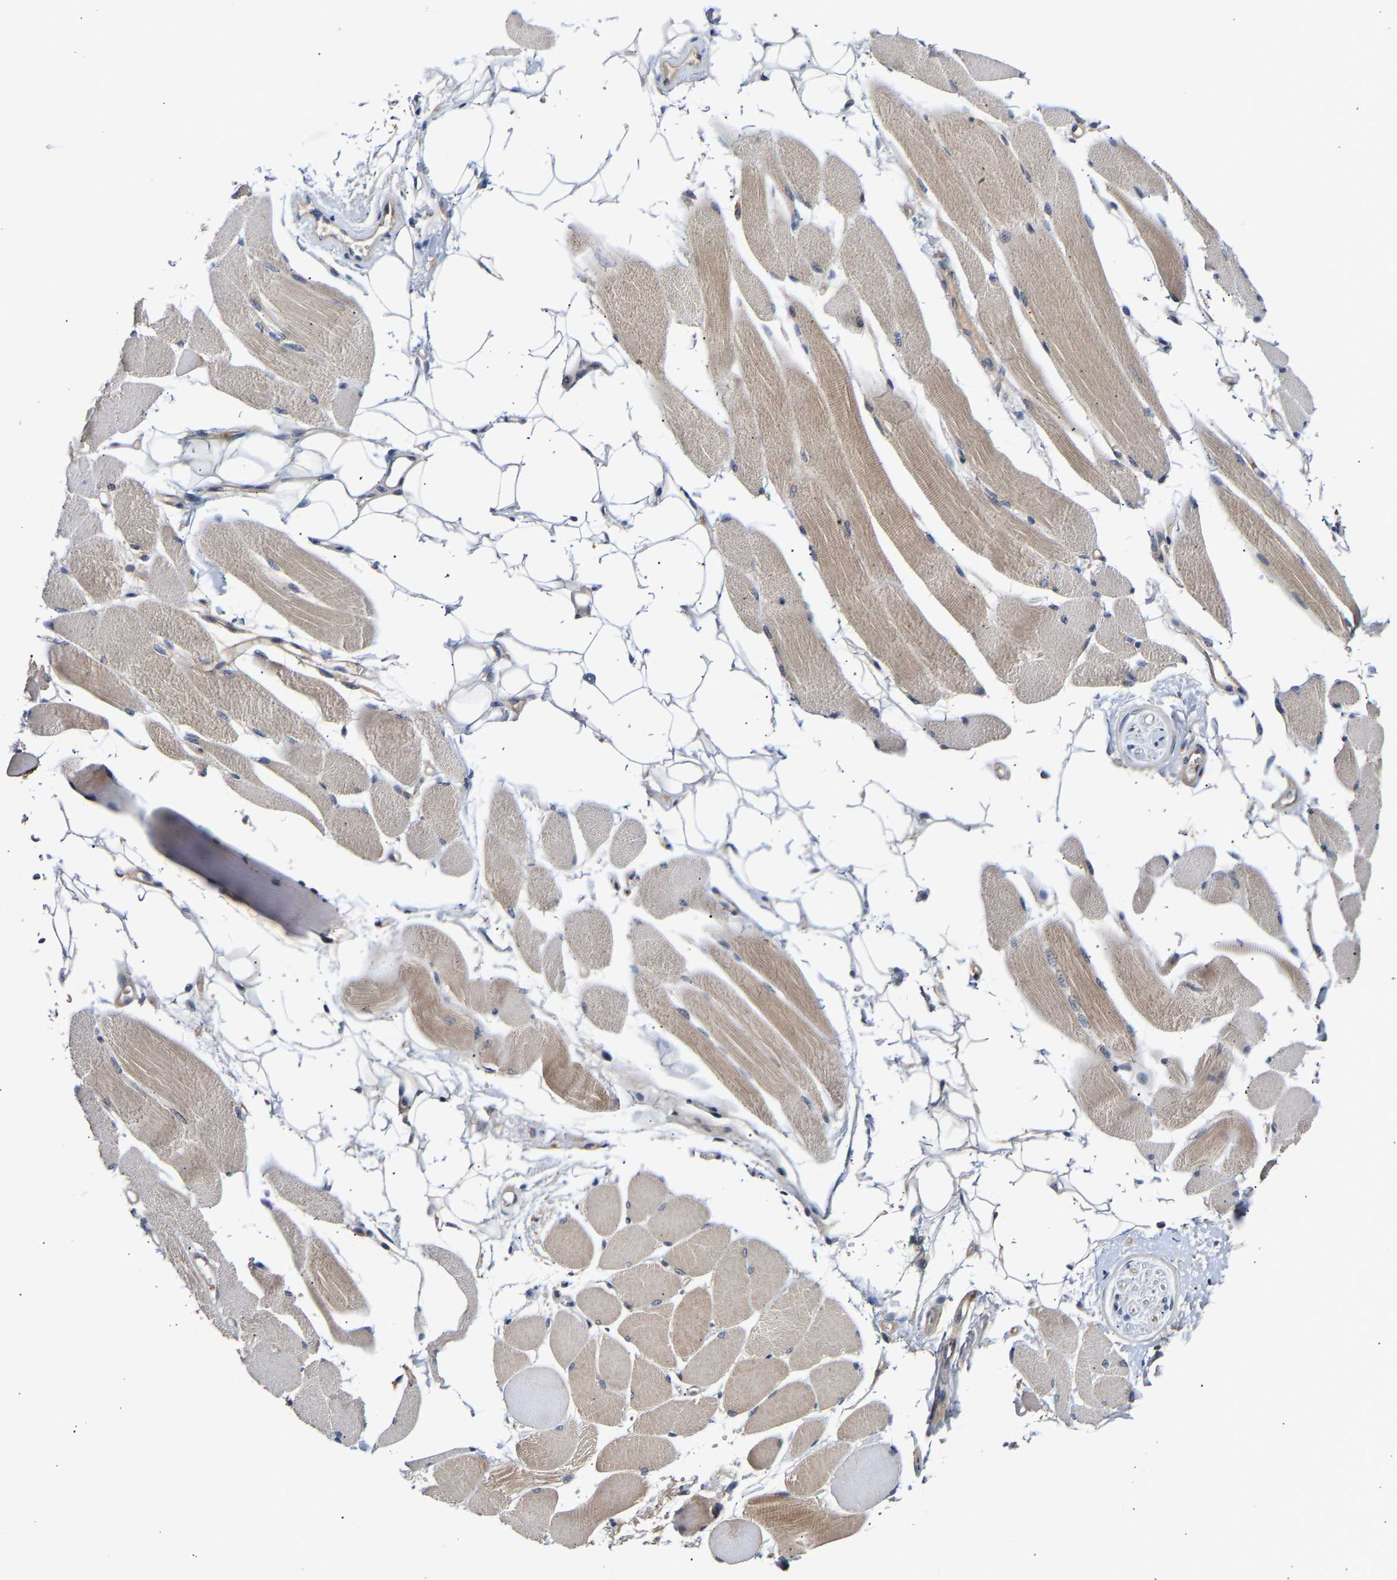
{"staining": {"intensity": "moderate", "quantity": "25%-75%", "location": "cytoplasmic/membranous"}, "tissue": "skeletal muscle", "cell_type": "Myocytes", "image_type": "normal", "snomed": [{"axis": "morphology", "description": "Normal tissue, NOS"}, {"axis": "topography", "description": "Skeletal muscle"}, {"axis": "topography", "description": "Peripheral nerve tissue"}], "caption": "A photomicrograph of human skeletal muscle stained for a protein displays moderate cytoplasmic/membranous brown staining in myocytes. (IHC, brightfield microscopy, high magnification).", "gene": "KASH5", "patient": {"sex": "female", "age": 84}}